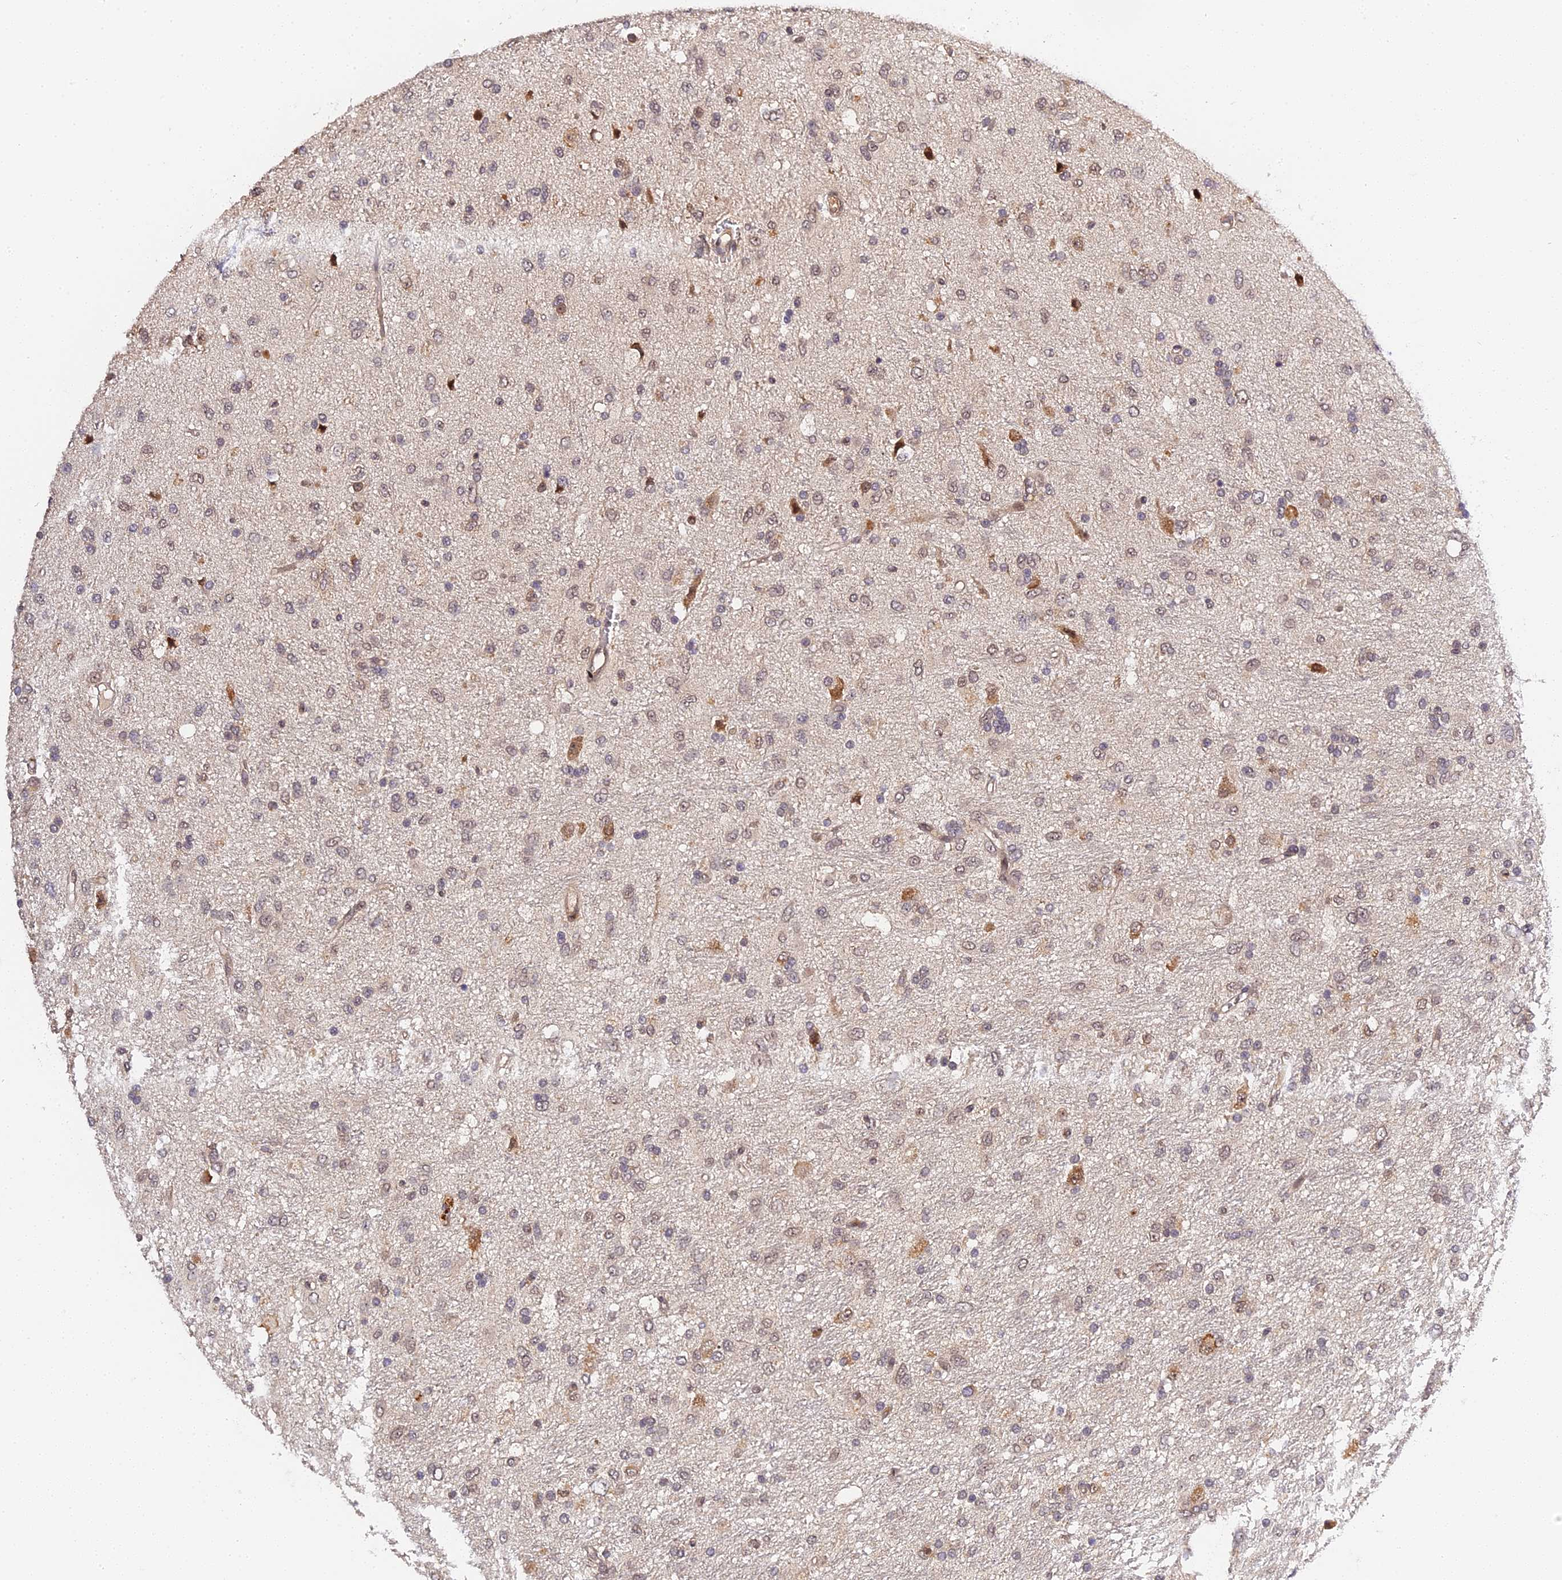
{"staining": {"intensity": "weak", "quantity": "<25%", "location": "cytoplasmic/membranous"}, "tissue": "glioma", "cell_type": "Tumor cells", "image_type": "cancer", "snomed": [{"axis": "morphology", "description": "Glioma, malignant, Low grade"}, {"axis": "topography", "description": "Brain"}], "caption": "Immunohistochemistry (IHC) histopathology image of neoplastic tissue: glioma stained with DAB shows no significant protein expression in tumor cells.", "gene": "IMPACT", "patient": {"sex": "male", "age": 77}}